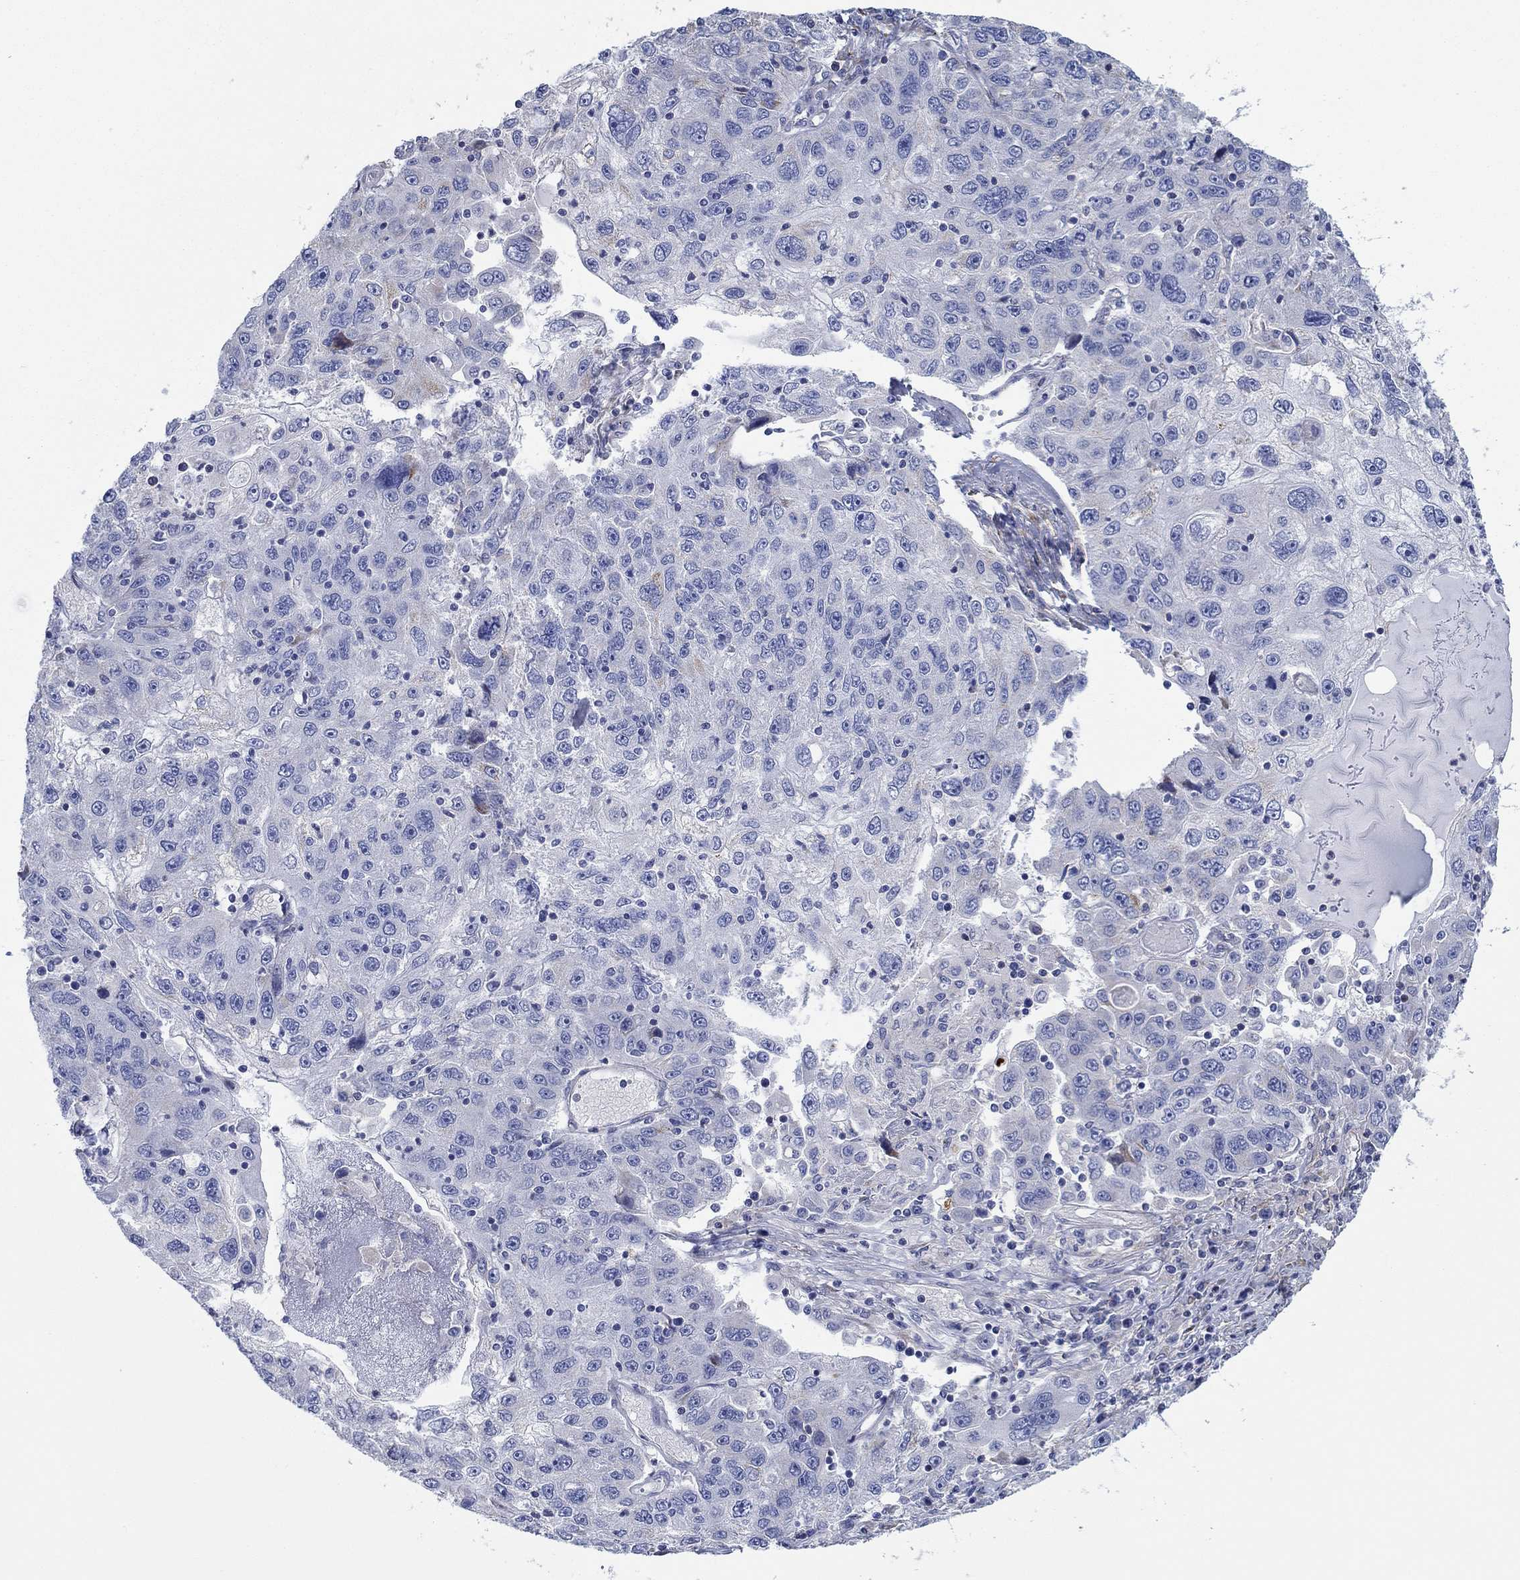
{"staining": {"intensity": "negative", "quantity": "none", "location": "none"}, "tissue": "stomach cancer", "cell_type": "Tumor cells", "image_type": "cancer", "snomed": [{"axis": "morphology", "description": "Adenocarcinoma, NOS"}, {"axis": "topography", "description": "Stomach"}], "caption": "A histopathology image of human adenocarcinoma (stomach) is negative for staining in tumor cells.", "gene": "FMN1", "patient": {"sex": "male", "age": 56}}